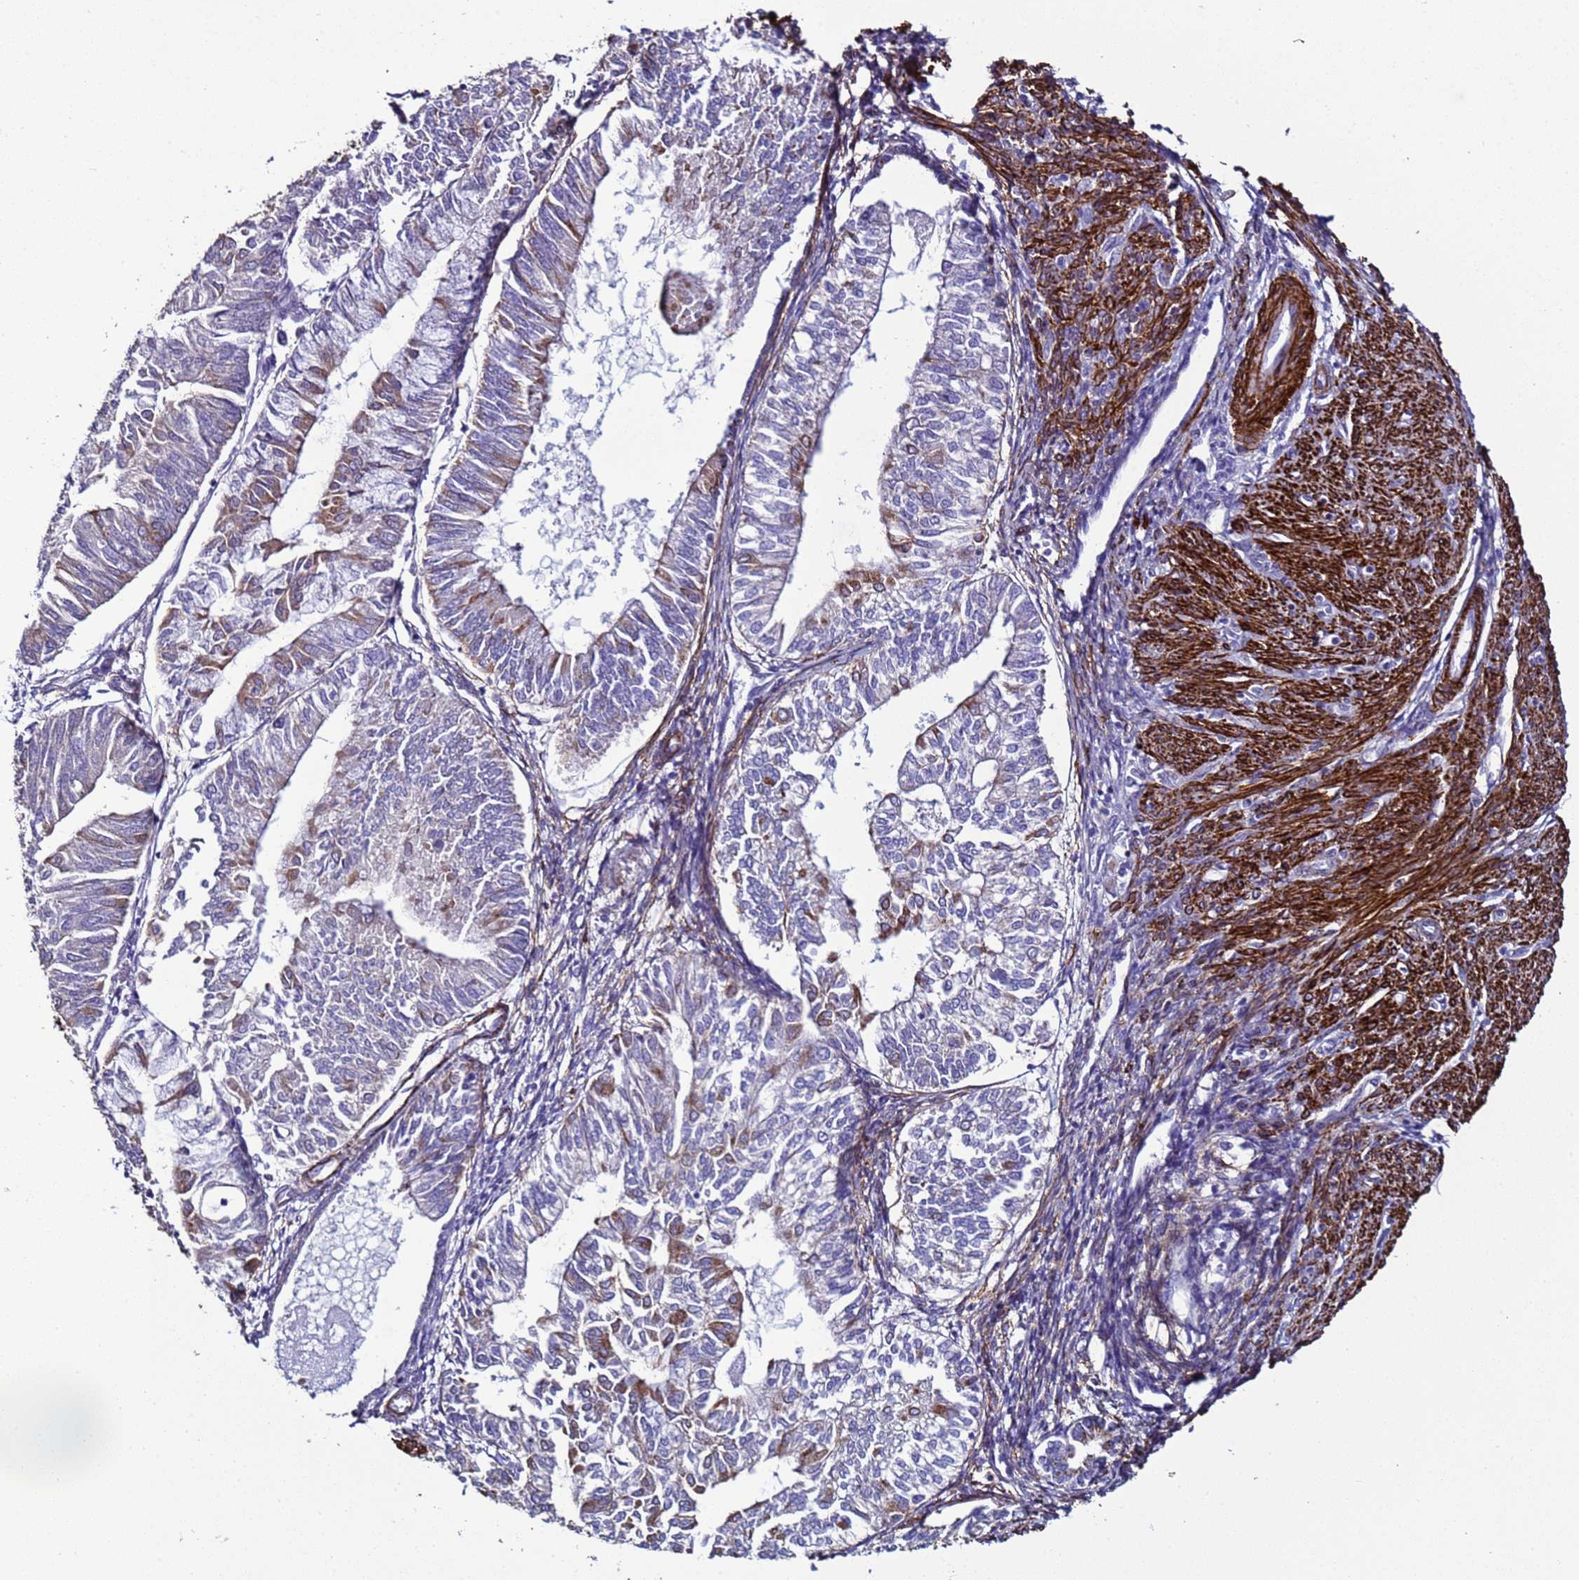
{"staining": {"intensity": "strong", "quantity": ">75%", "location": "cytoplasmic/membranous"}, "tissue": "smooth muscle", "cell_type": "Smooth muscle cells", "image_type": "normal", "snomed": [{"axis": "morphology", "description": "Normal tissue, NOS"}, {"axis": "topography", "description": "Smooth muscle"}, {"axis": "topography", "description": "Uterus"}], "caption": "Human smooth muscle stained with a brown dye demonstrates strong cytoplasmic/membranous positive expression in approximately >75% of smooth muscle cells.", "gene": "RABL2A", "patient": {"sex": "female", "age": 59}}